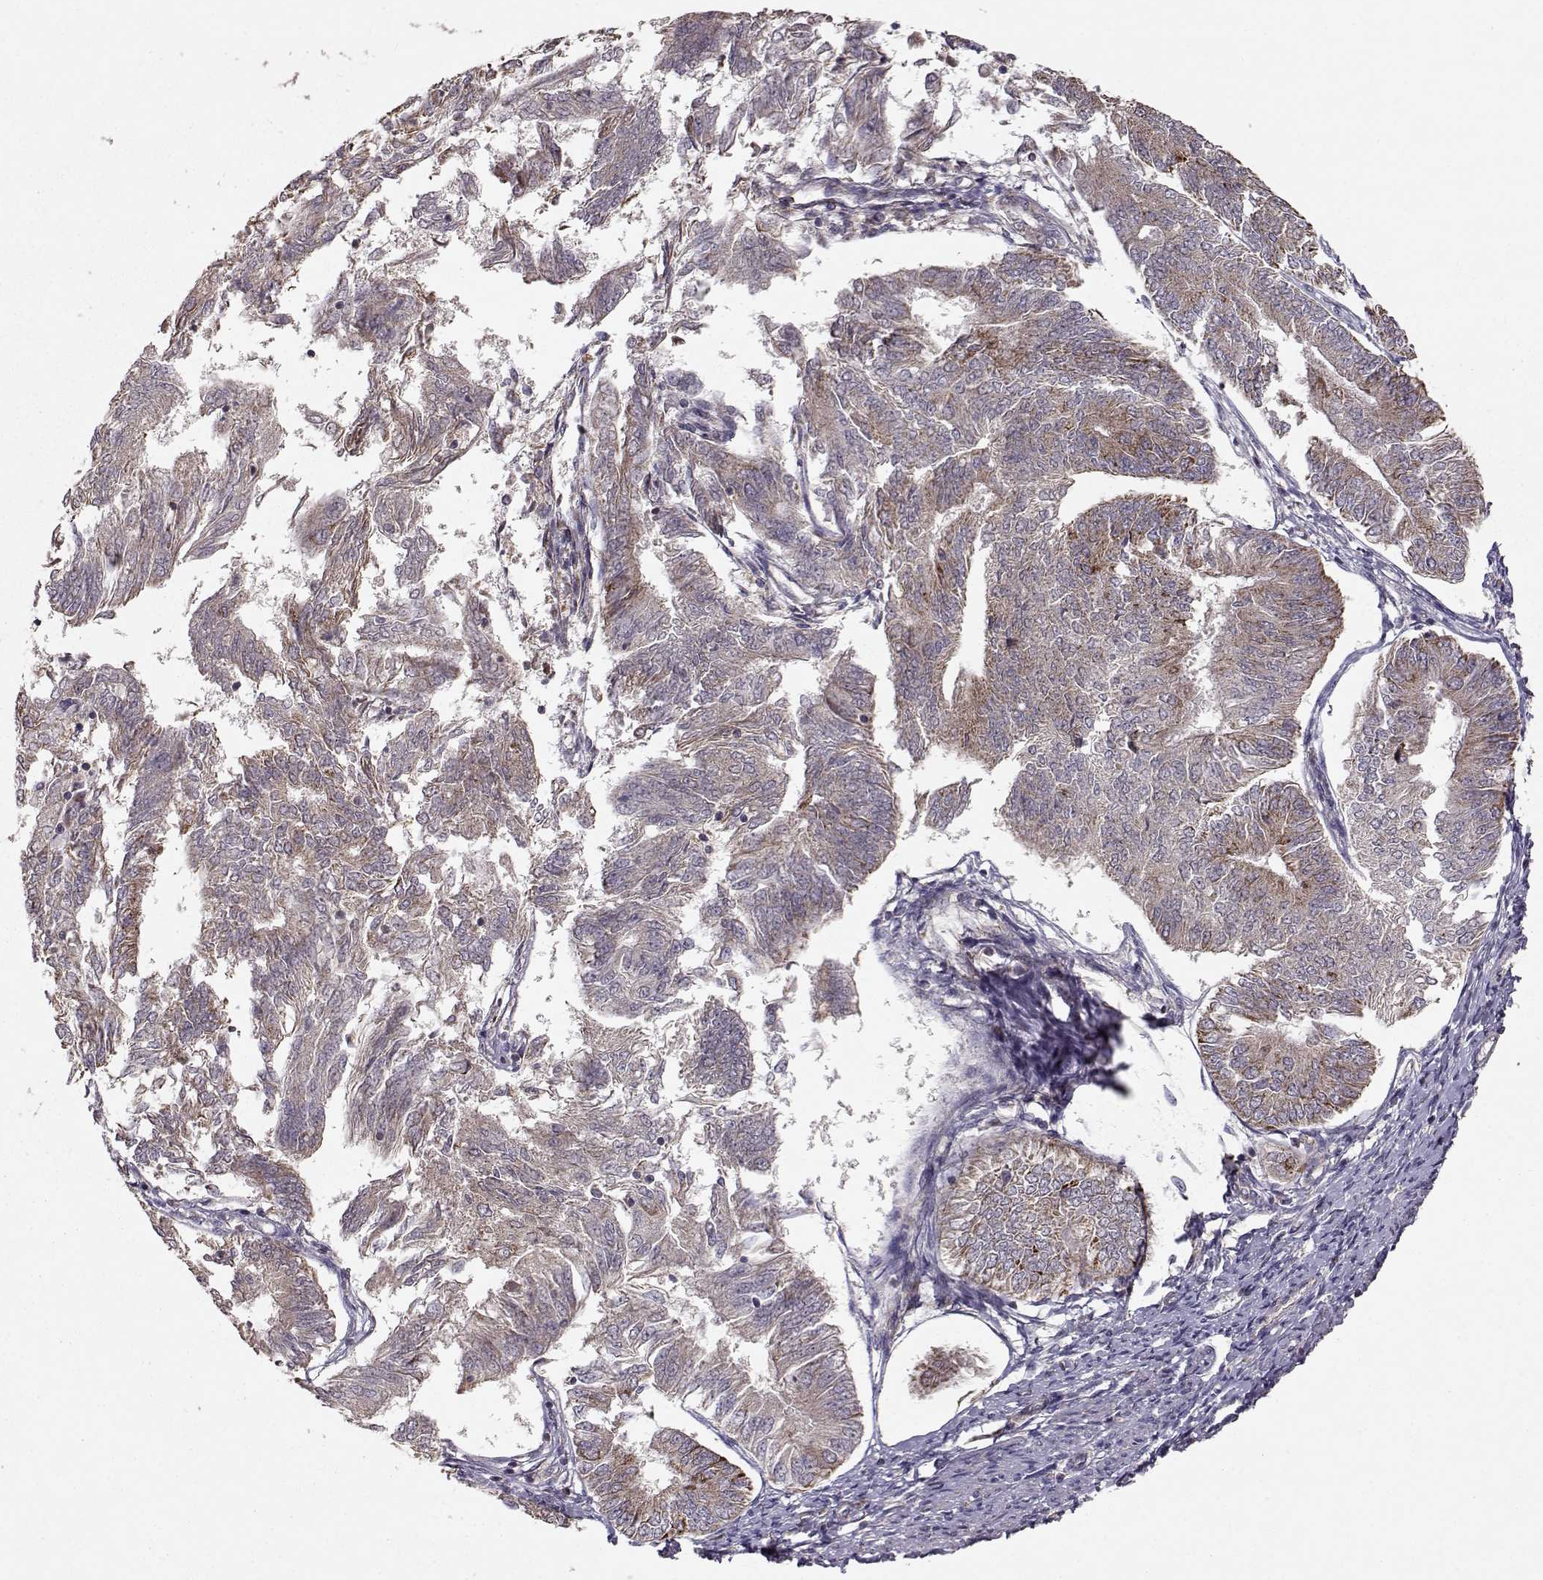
{"staining": {"intensity": "weak", "quantity": ">75%", "location": "cytoplasmic/membranous"}, "tissue": "endometrial cancer", "cell_type": "Tumor cells", "image_type": "cancer", "snomed": [{"axis": "morphology", "description": "Adenocarcinoma, NOS"}, {"axis": "topography", "description": "Endometrium"}], "caption": "Human endometrial cancer stained with a protein marker shows weak staining in tumor cells.", "gene": "CMTM3", "patient": {"sex": "female", "age": 58}}